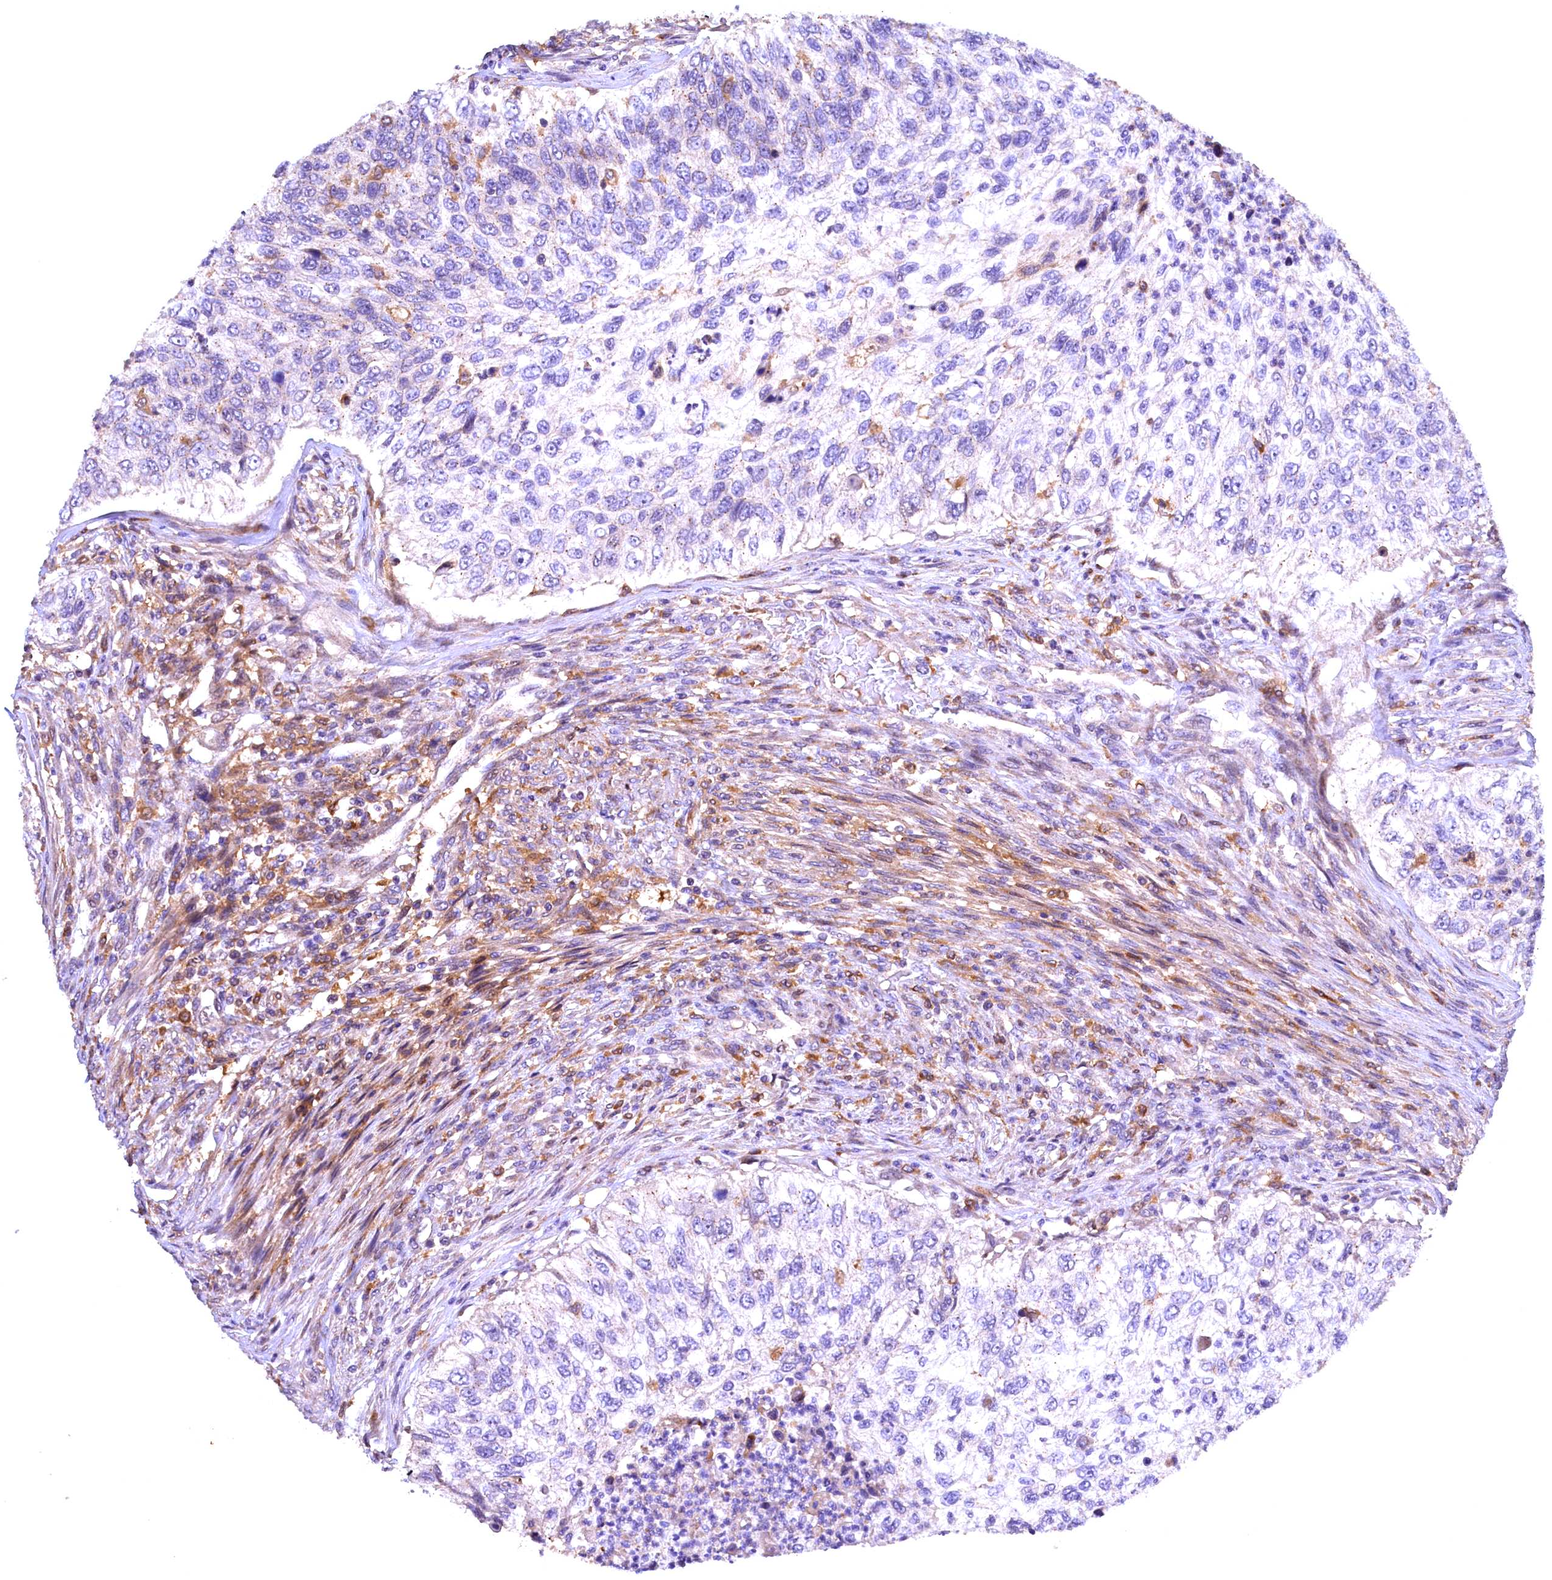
{"staining": {"intensity": "moderate", "quantity": "<25%", "location": "cytoplasmic/membranous"}, "tissue": "urothelial cancer", "cell_type": "Tumor cells", "image_type": "cancer", "snomed": [{"axis": "morphology", "description": "Urothelial carcinoma, High grade"}, {"axis": "topography", "description": "Urinary bladder"}], "caption": "This photomicrograph displays immunohistochemistry (IHC) staining of human urothelial cancer, with low moderate cytoplasmic/membranous positivity in approximately <25% of tumor cells.", "gene": "NAIP", "patient": {"sex": "female", "age": 60}}